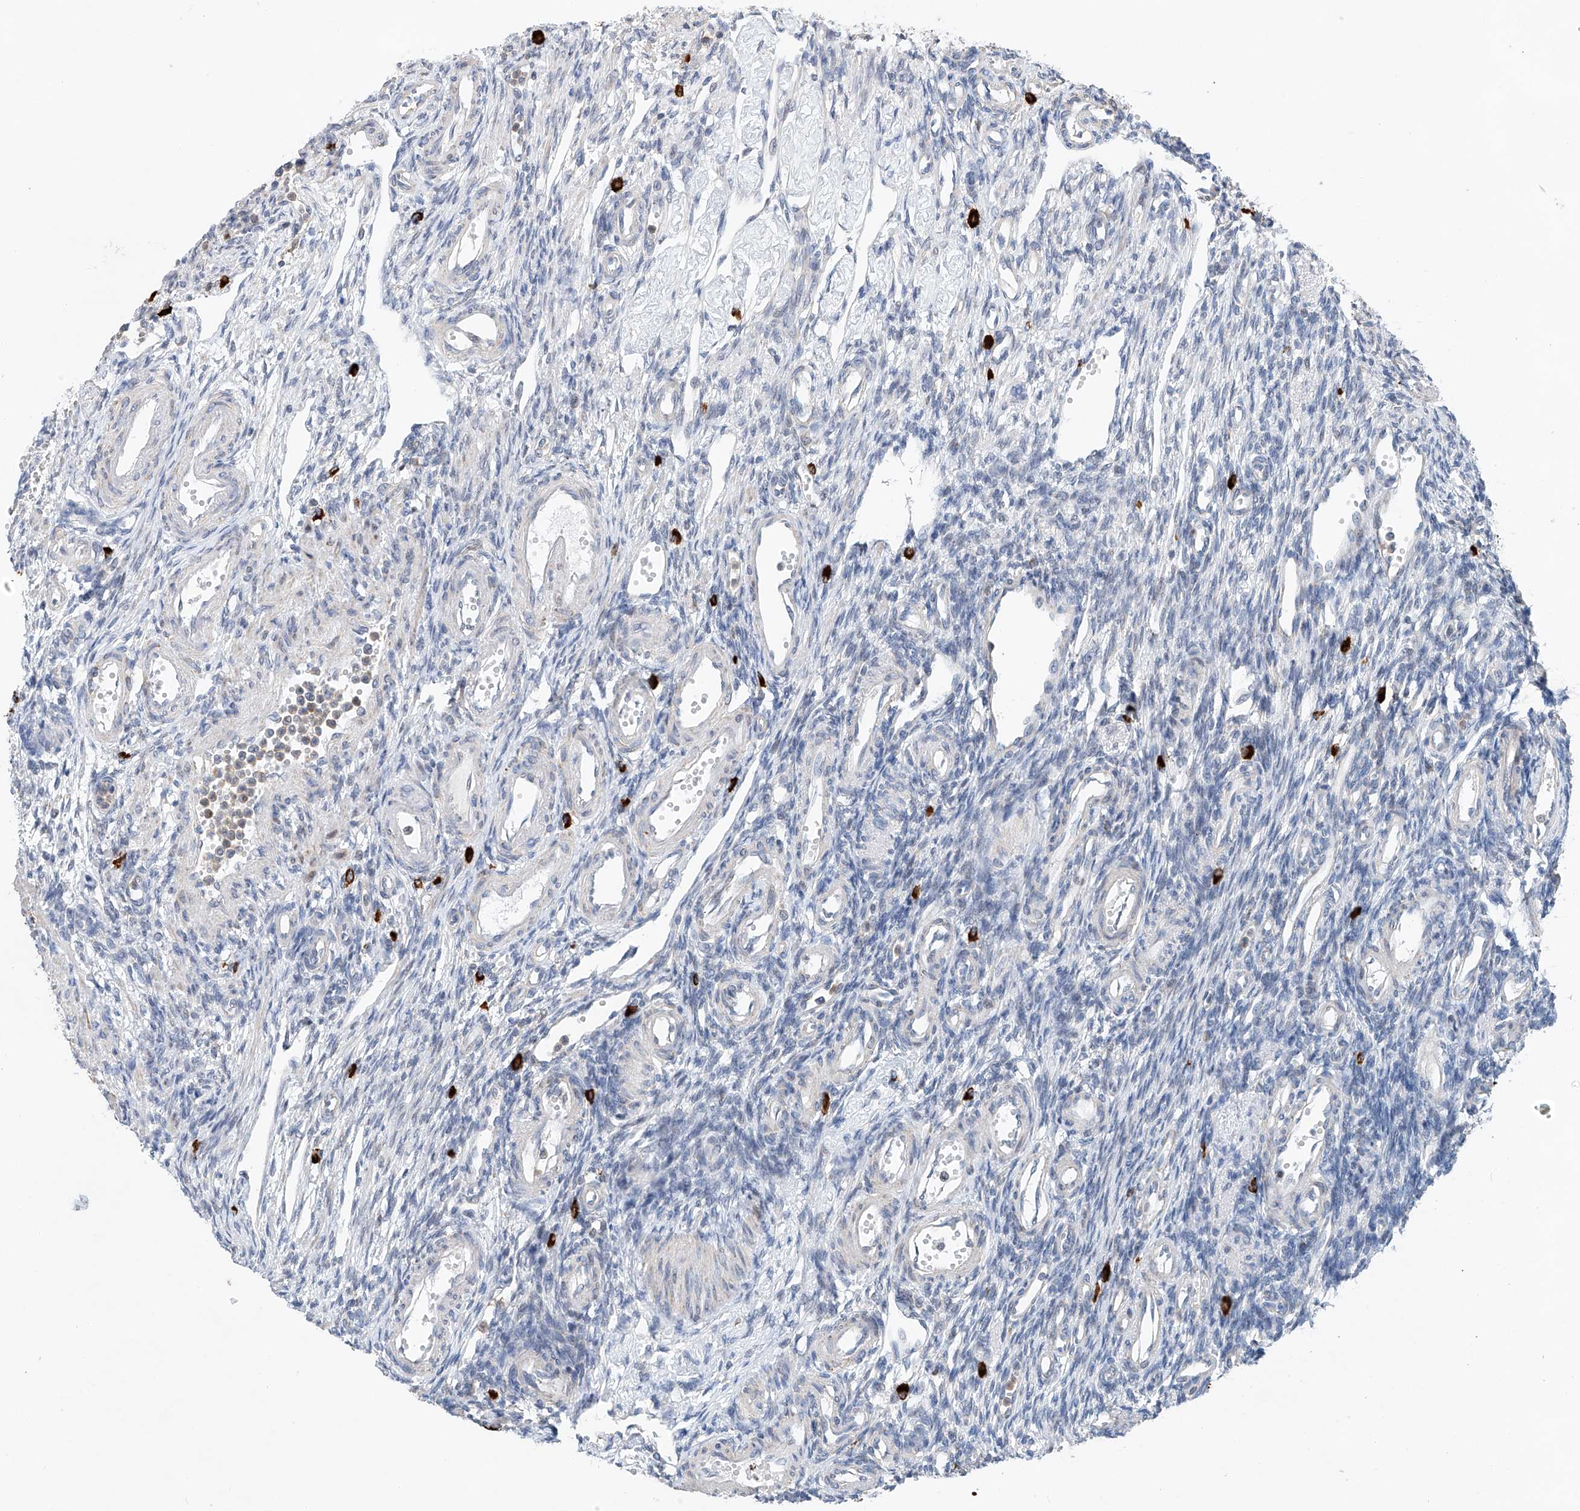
{"staining": {"intensity": "negative", "quantity": "none", "location": "none"}, "tissue": "ovary", "cell_type": "Ovarian stroma cells", "image_type": "normal", "snomed": [{"axis": "morphology", "description": "Normal tissue, NOS"}, {"axis": "morphology", "description": "Cyst, NOS"}, {"axis": "topography", "description": "Ovary"}], "caption": "IHC histopathology image of normal ovary stained for a protein (brown), which displays no staining in ovarian stroma cells.", "gene": "KLF15", "patient": {"sex": "female", "age": 33}}